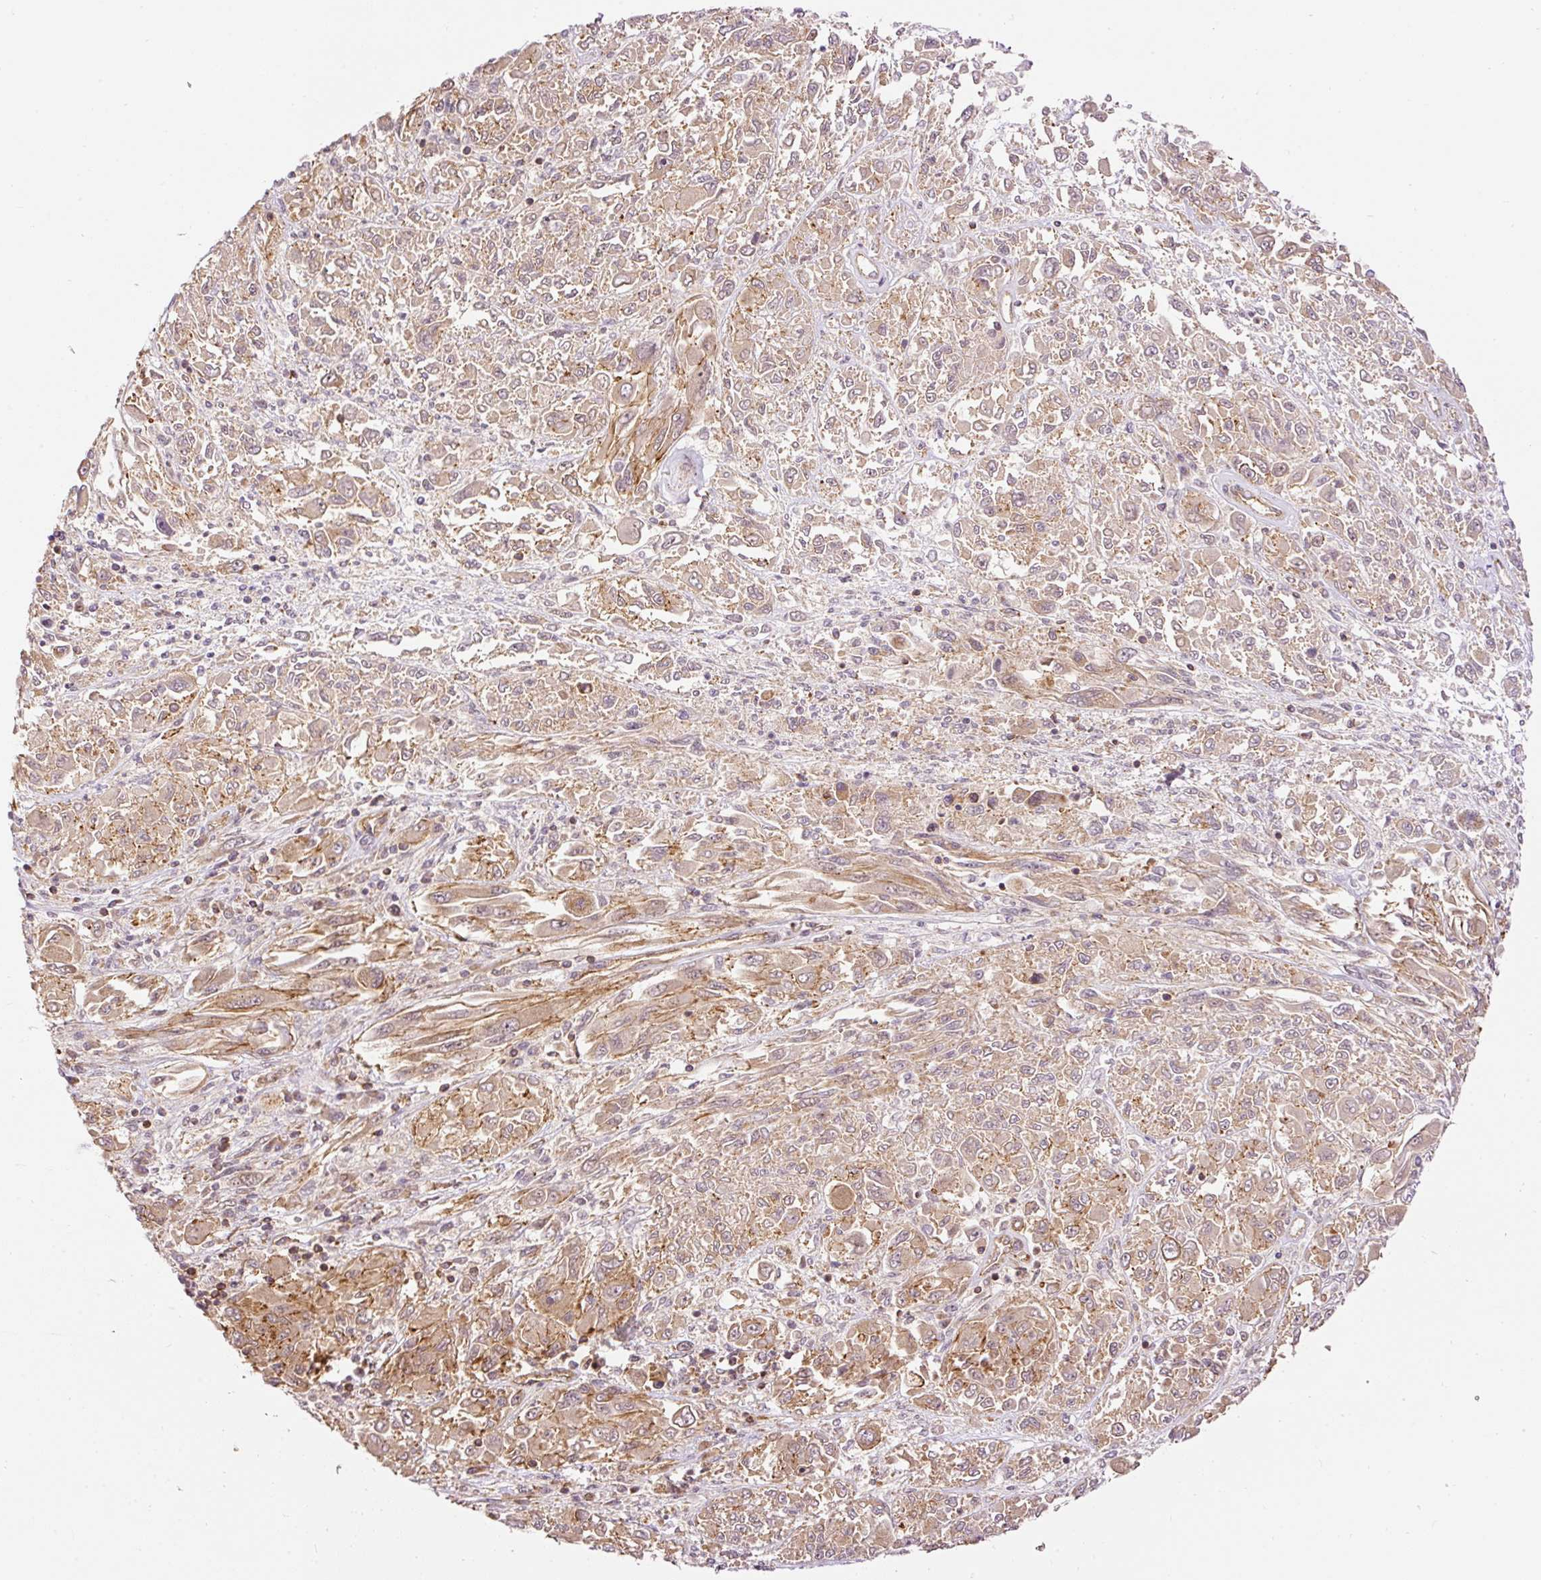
{"staining": {"intensity": "moderate", "quantity": "25%-75%", "location": "cytoplasmic/membranous"}, "tissue": "melanoma", "cell_type": "Tumor cells", "image_type": "cancer", "snomed": [{"axis": "morphology", "description": "Malignant melanoma, NOS"}, {"axis": "topography", "description": "Skin"}], "caption": "There is medium levels of moderate cytoplasmic/membranous expression in tumor cells of melanoma, as demonstrated by immunohistochemical staining (brown color).", "gene": "ADCY4", "patient": {"sex": "female", "age": 91}}